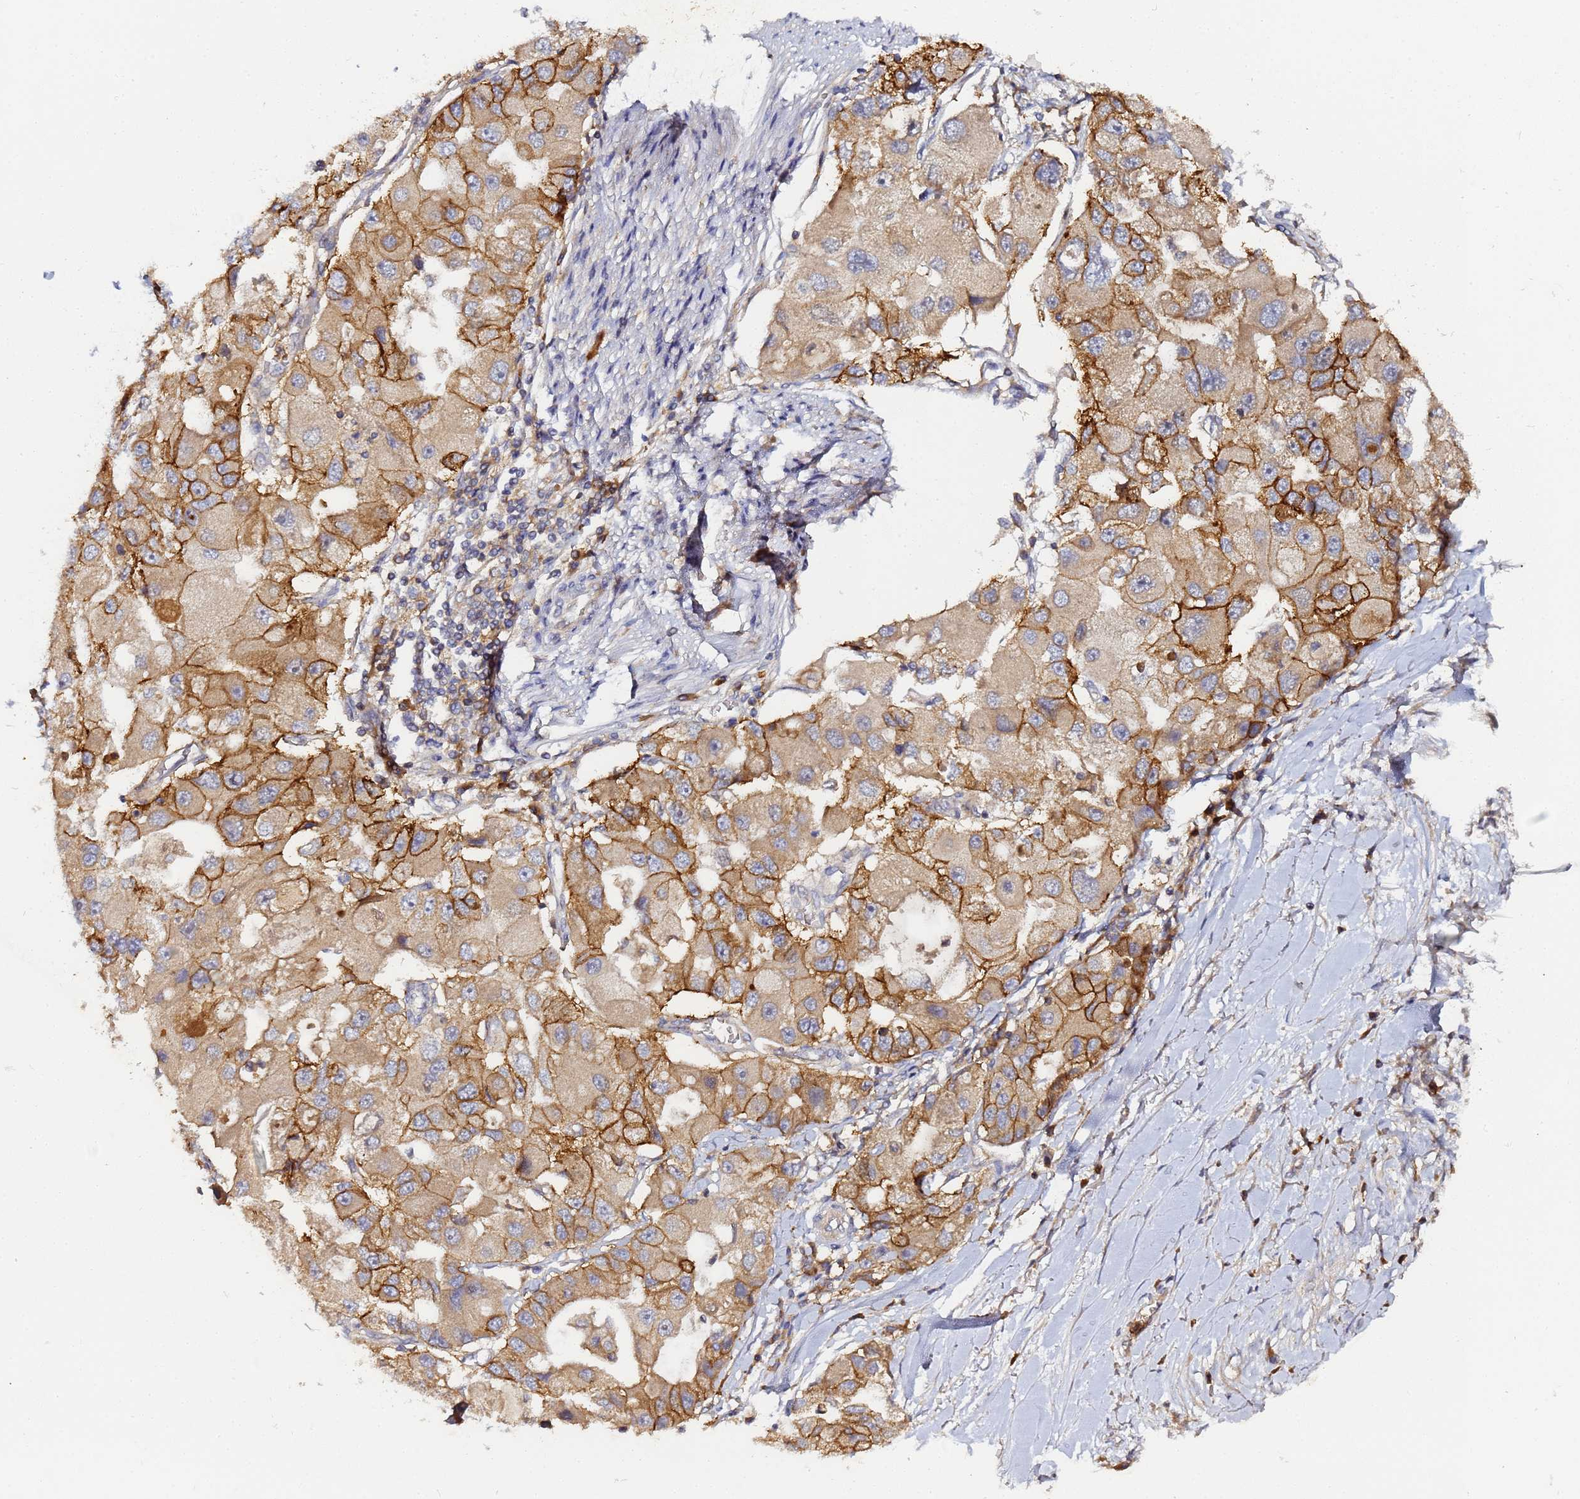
{"staining": {"intensity": "strong", "quantity": "<25%", "location": "cytoplasmic/membranous"}, "tissue": "lung cancer", "cell_type": "Tumor cells", "image_type": "cancer", "snomed": [{"axis": "morphology", "description": "Adenocarcinoma, NOS"}, {"axis": "topography", "description": "Lung"}], "caption": "IHC micrograph of neoplastic tissue: lung cancer stained using immunohistochemistry (IHC) exhibits medium levels of strong protein expression localized specifically in the cytoplasmic/membranous of tumor cells, appearing as a cytoplasmic/membranous brown color.", "gene": "LRRC69", "patient": {"sex": "female", "age": 54}}